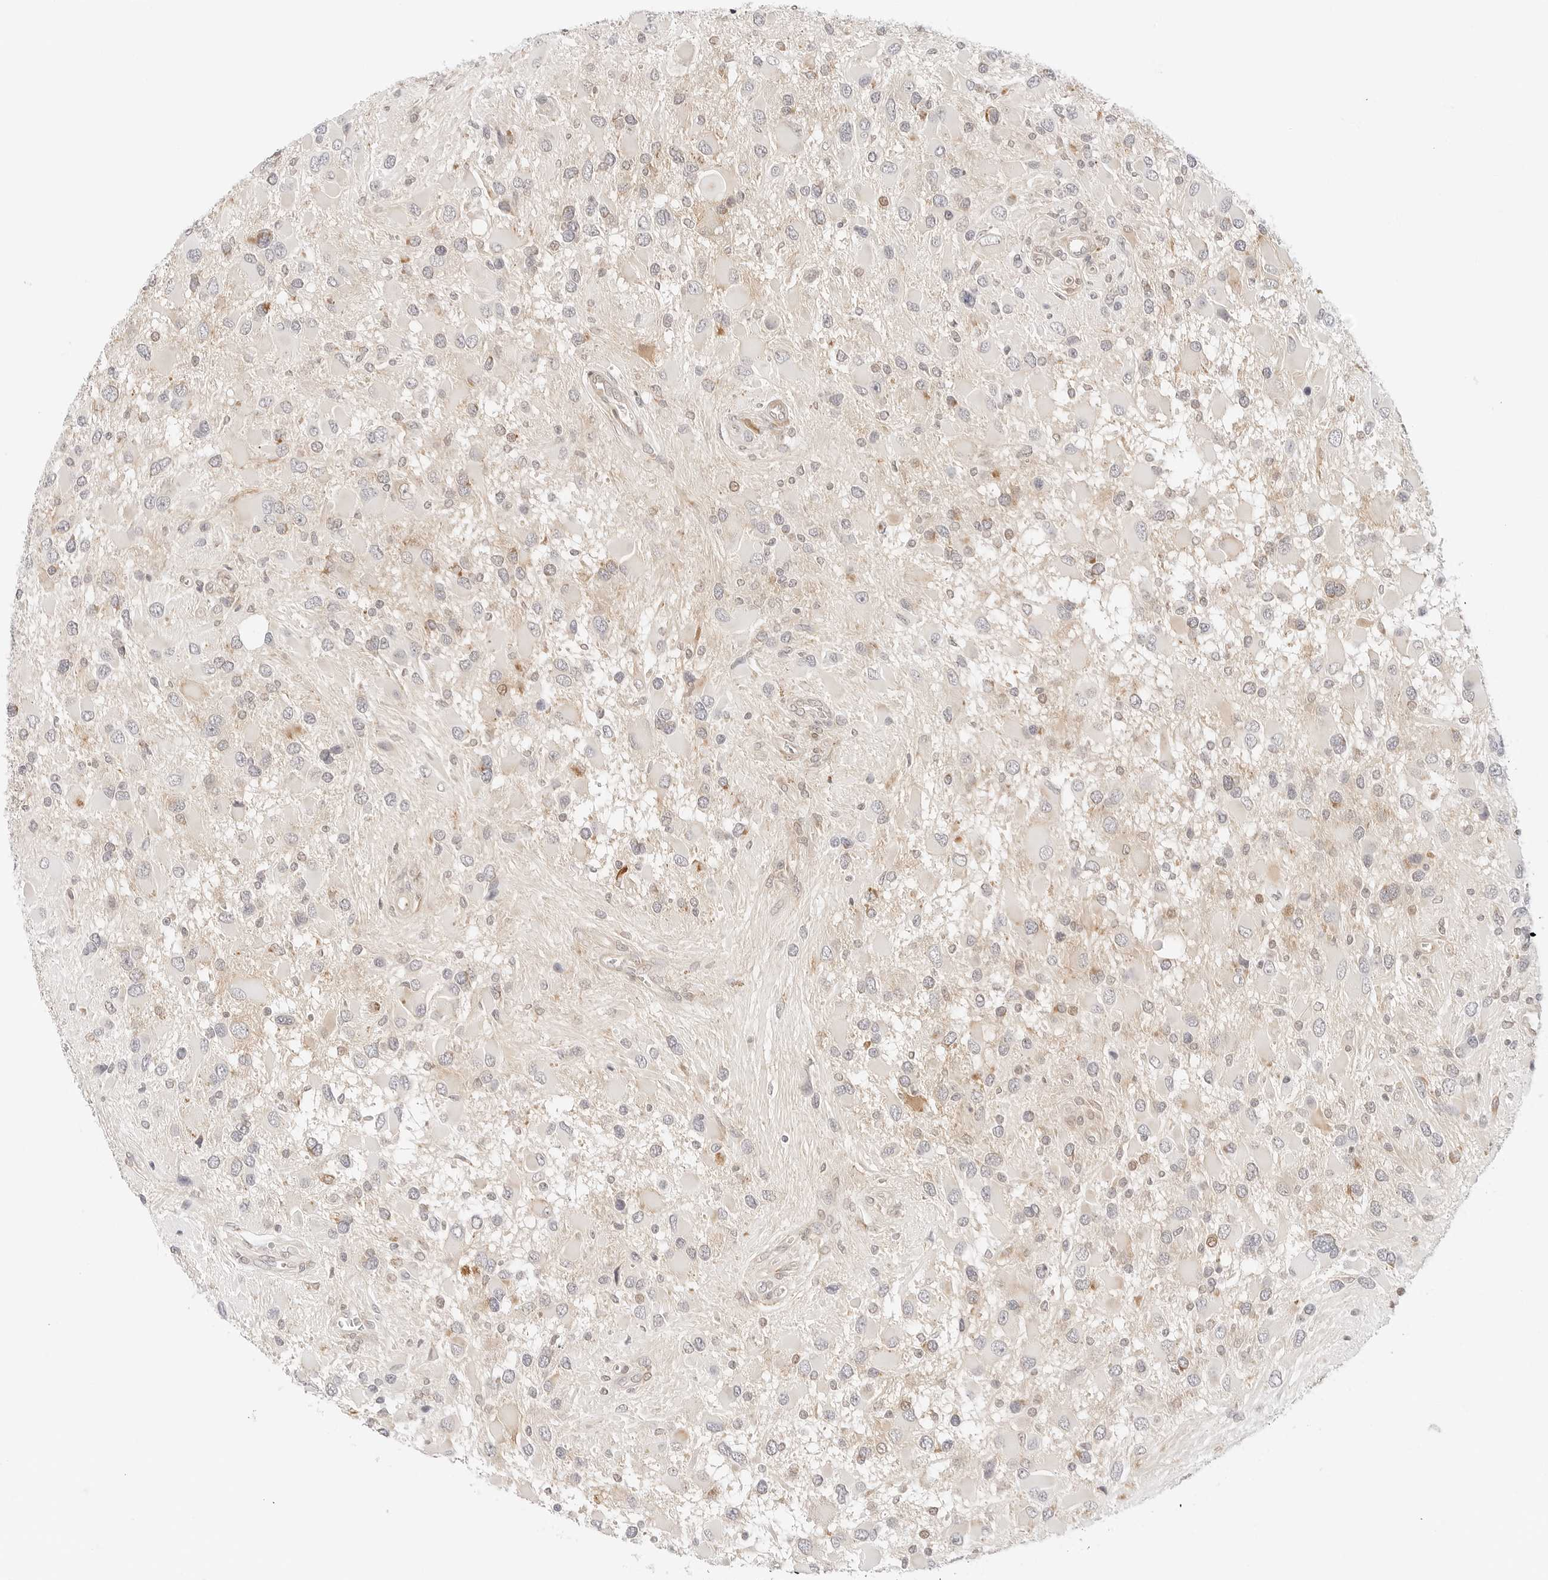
{"staining": {"intensity": "weak", "quantity": "25%-75%", "location": "cytoplasmic/membranous"}, "tissue": "glioma", "cell_type": "Tumor cells", "image_type": "cancer", "snomed": [{"axis": "morphology", "description": "Glioma, malignant, High grade"}, {"axis": "topography", "description": "Brain"}], "caption": "High-power microscopy captured an immunohistochemistry image of malignant high-grade glioma, revealing weak cytoplasmic/membranous expression in approximately 25%-75% of tumor cells.", "gene": "ERO1B", "patient": {"sex": "male", "age": 53}}